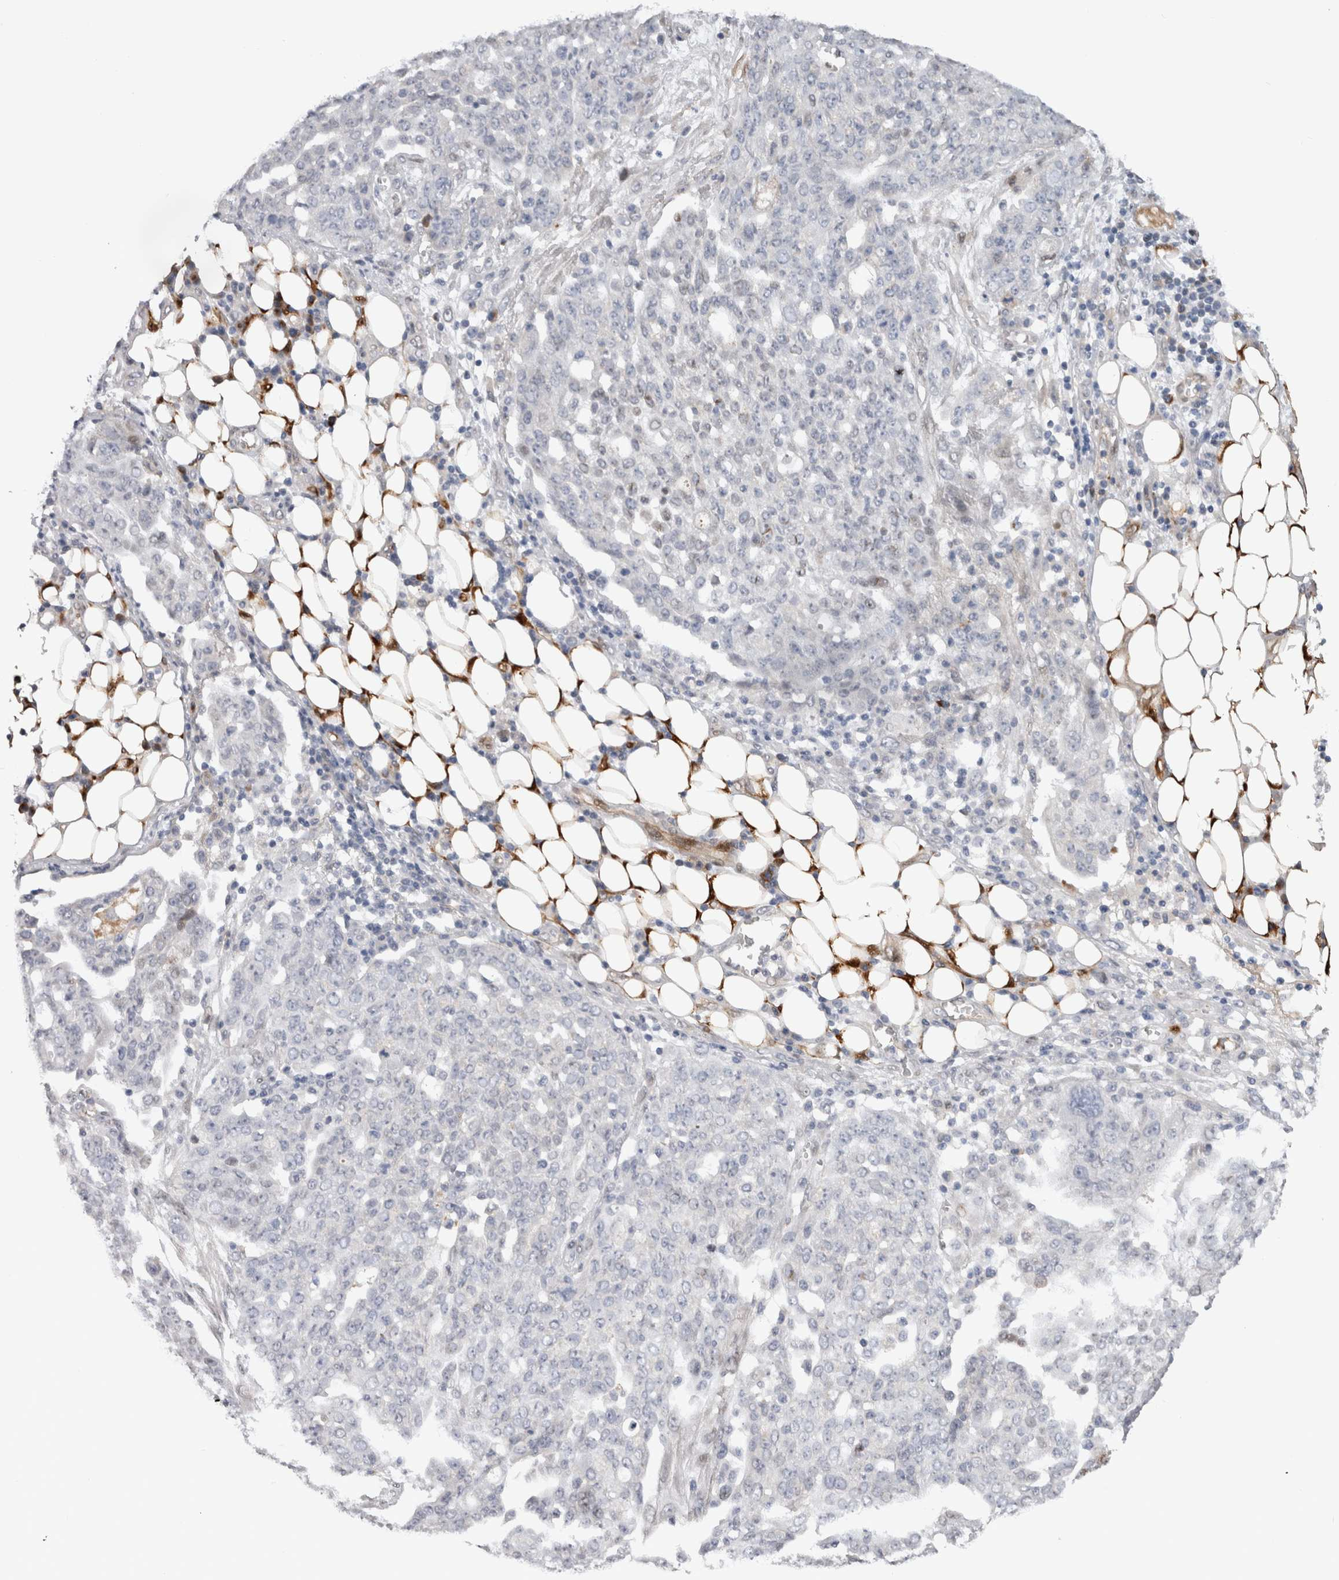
{"staining": {"intensity": "negative", "quantity": "none", "location": "none"}, "tissue": "ovarian cancer", "cell_type": "Tumor cells", "image_type": "cancer", "snomed": [{"axis": "morphology", "description": "Cystadenocarcinoma, serous, NOS"}, {"axis": "topography", "description": "Soft tissue"}, {"axis": "topography", "description": "Ovary"}], "caption": "Immunohistochemistry (IHC) micrograph of neoplastic tissue: serous cystadenocarcinoma (ovarian) stained with DAB (3,3'-diaminobenzidine) displays no significant protein staining in tumor cells.", "gene": "DMTN", "patient": {"sex": "female", "age": 57}}